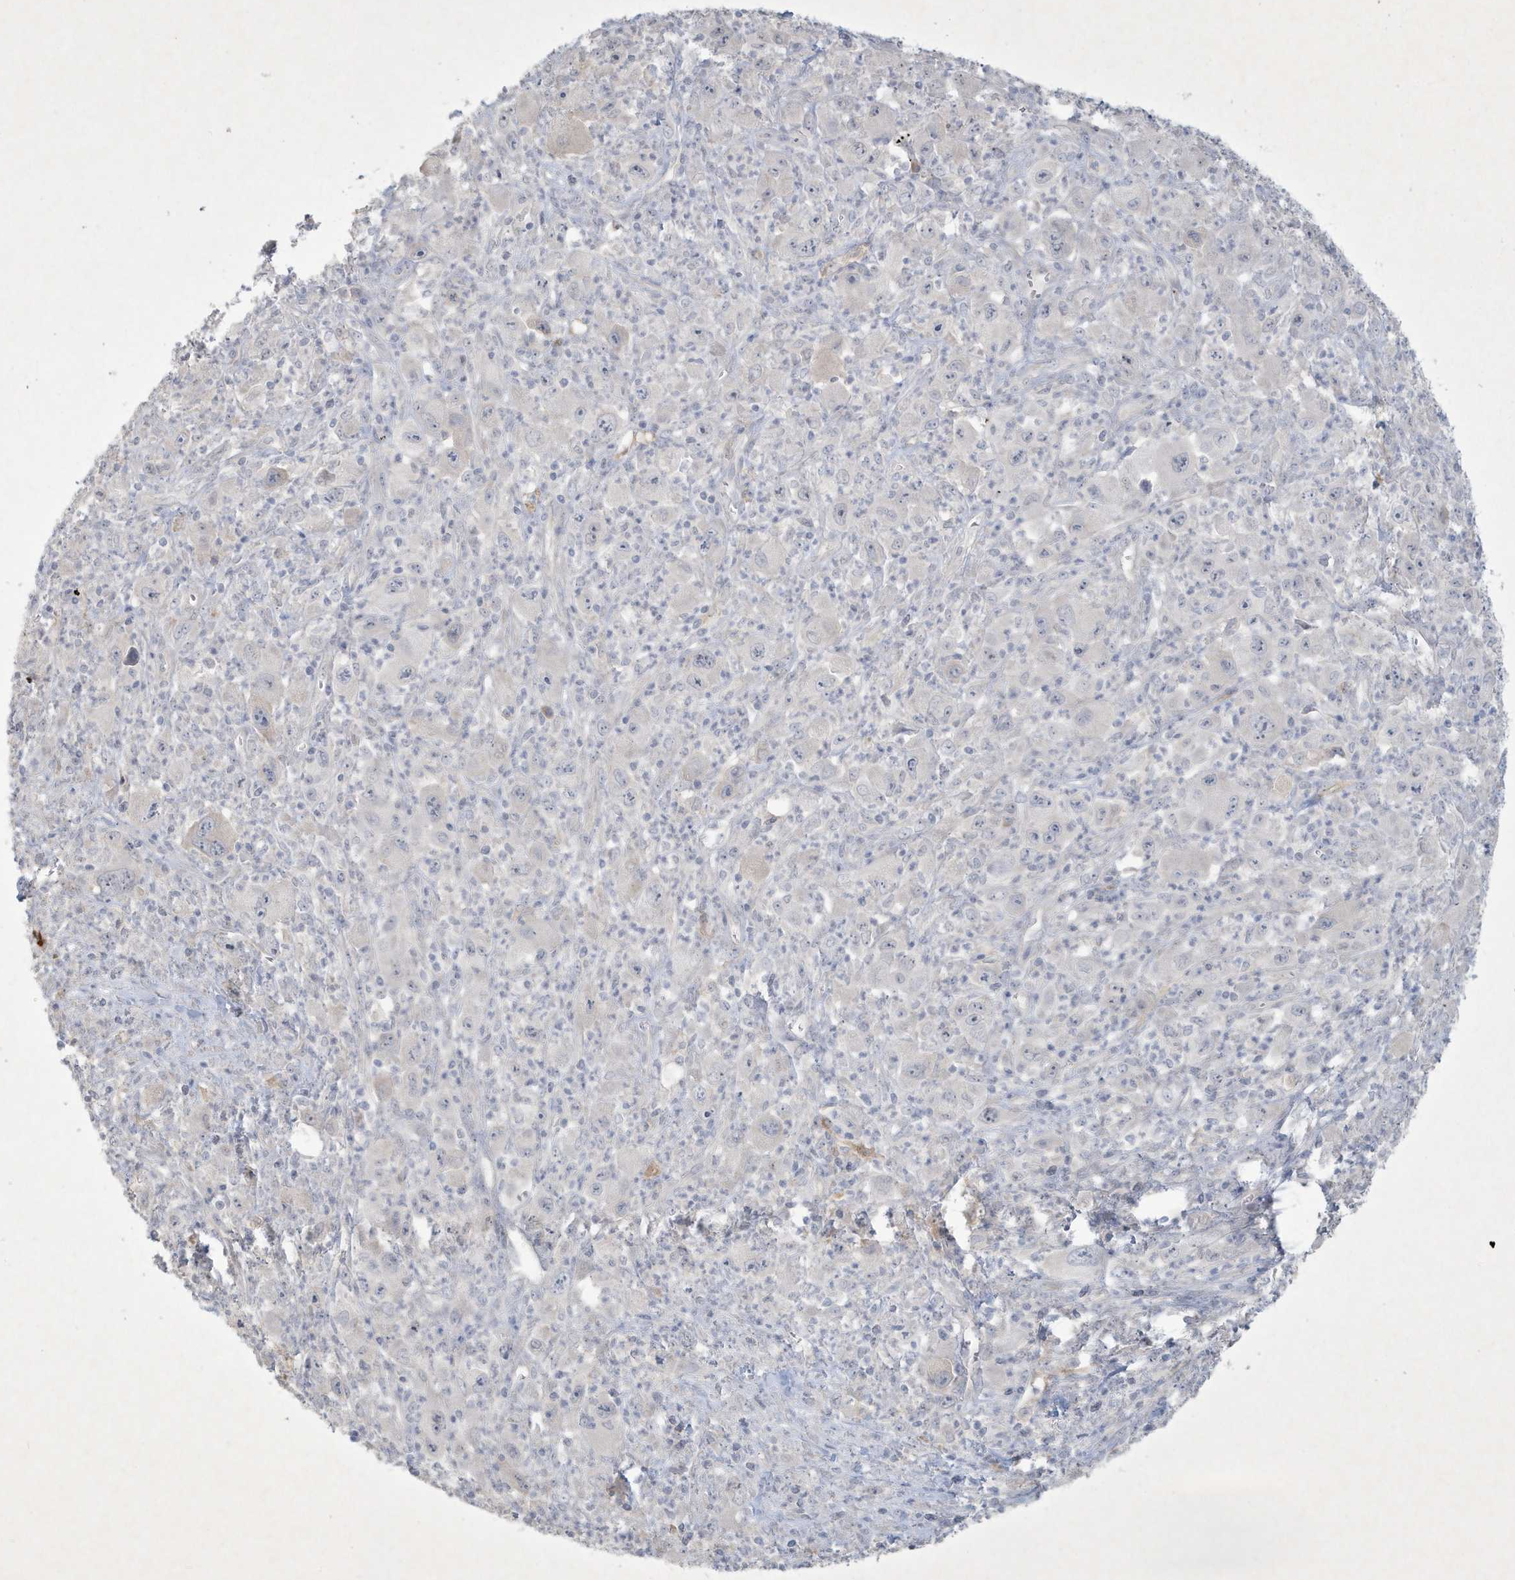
{"staining": {"intensity": "negative", "quantity": "none", "location": "none"}, "tissue": "melanoma", "cell_type": "Tumor cells", "image_type": "cancer", "snomed": [{"axis": "morphology", "description": "Malignant melanoma, Metastatic site"}, {"axis": "topography", "description": "Skin"}], "caption": "This image is of melanoma stained with immunohistochemistry (IHC) to label a protein in brown with the nuclei are counter-stained blue. There is no expression in tumor cells.", "gene": "CCDC24", "patient": {"sex": "female", "age": 56}}